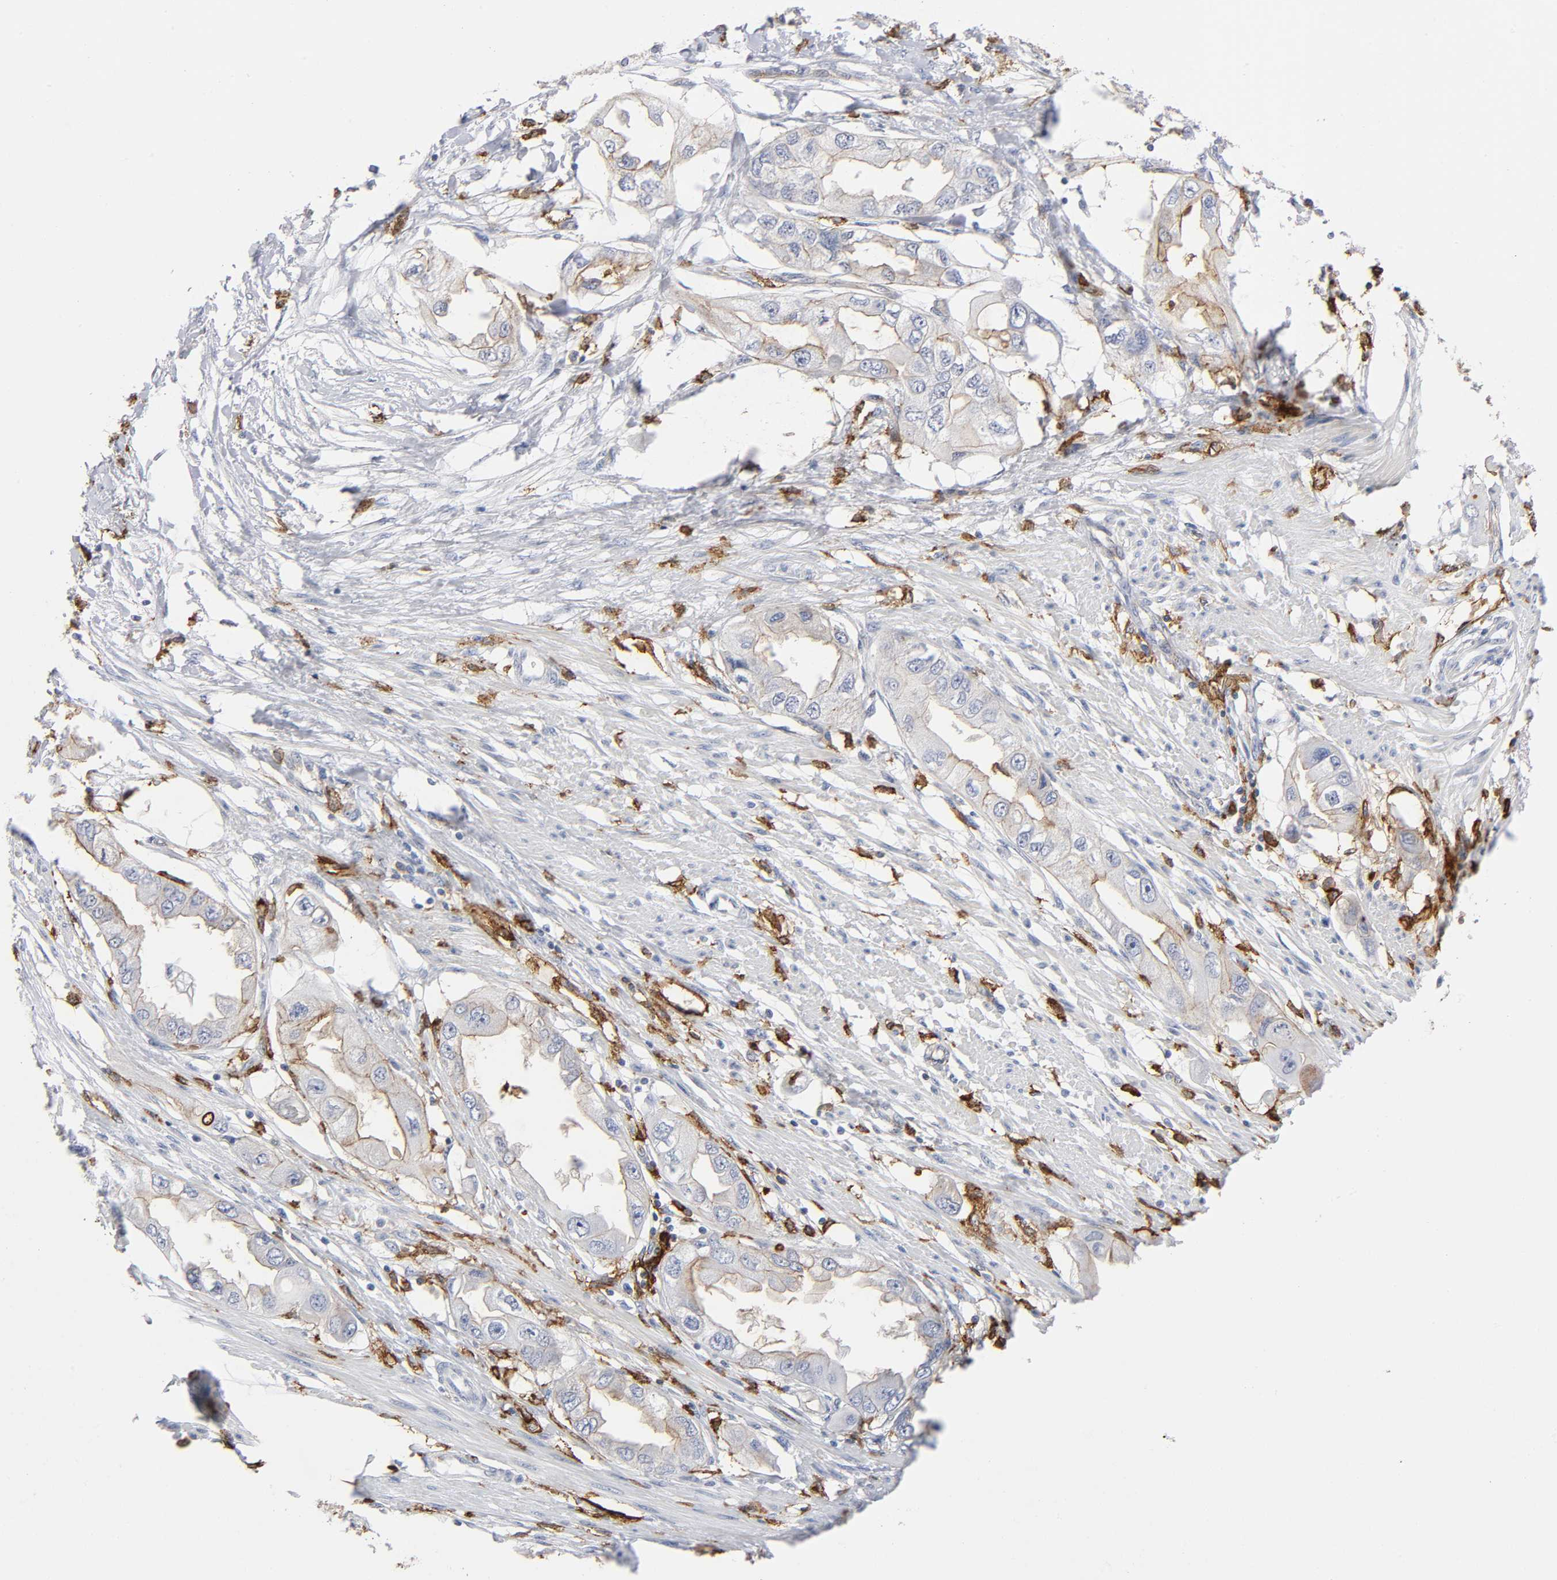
{"staining": {"intensity": "negative", "quantity": "none", "location": "none"}, "tissue": "endometrial cancer", "cell_type": "Tumor cells", "image_type": "cancer", "snomed": [{"axis": "morphology", "description": "Adenocarcinoma, NOS"}, {"axis": "topography", "description": "Endometrium"}], "caption": "A micrograph of endometrial cancer (adenocarcinoma) stained for a protein exhibits no brown staining in tumor cells.", "gene": "LYN", "patient": {"sex": "female", "age": 67}}